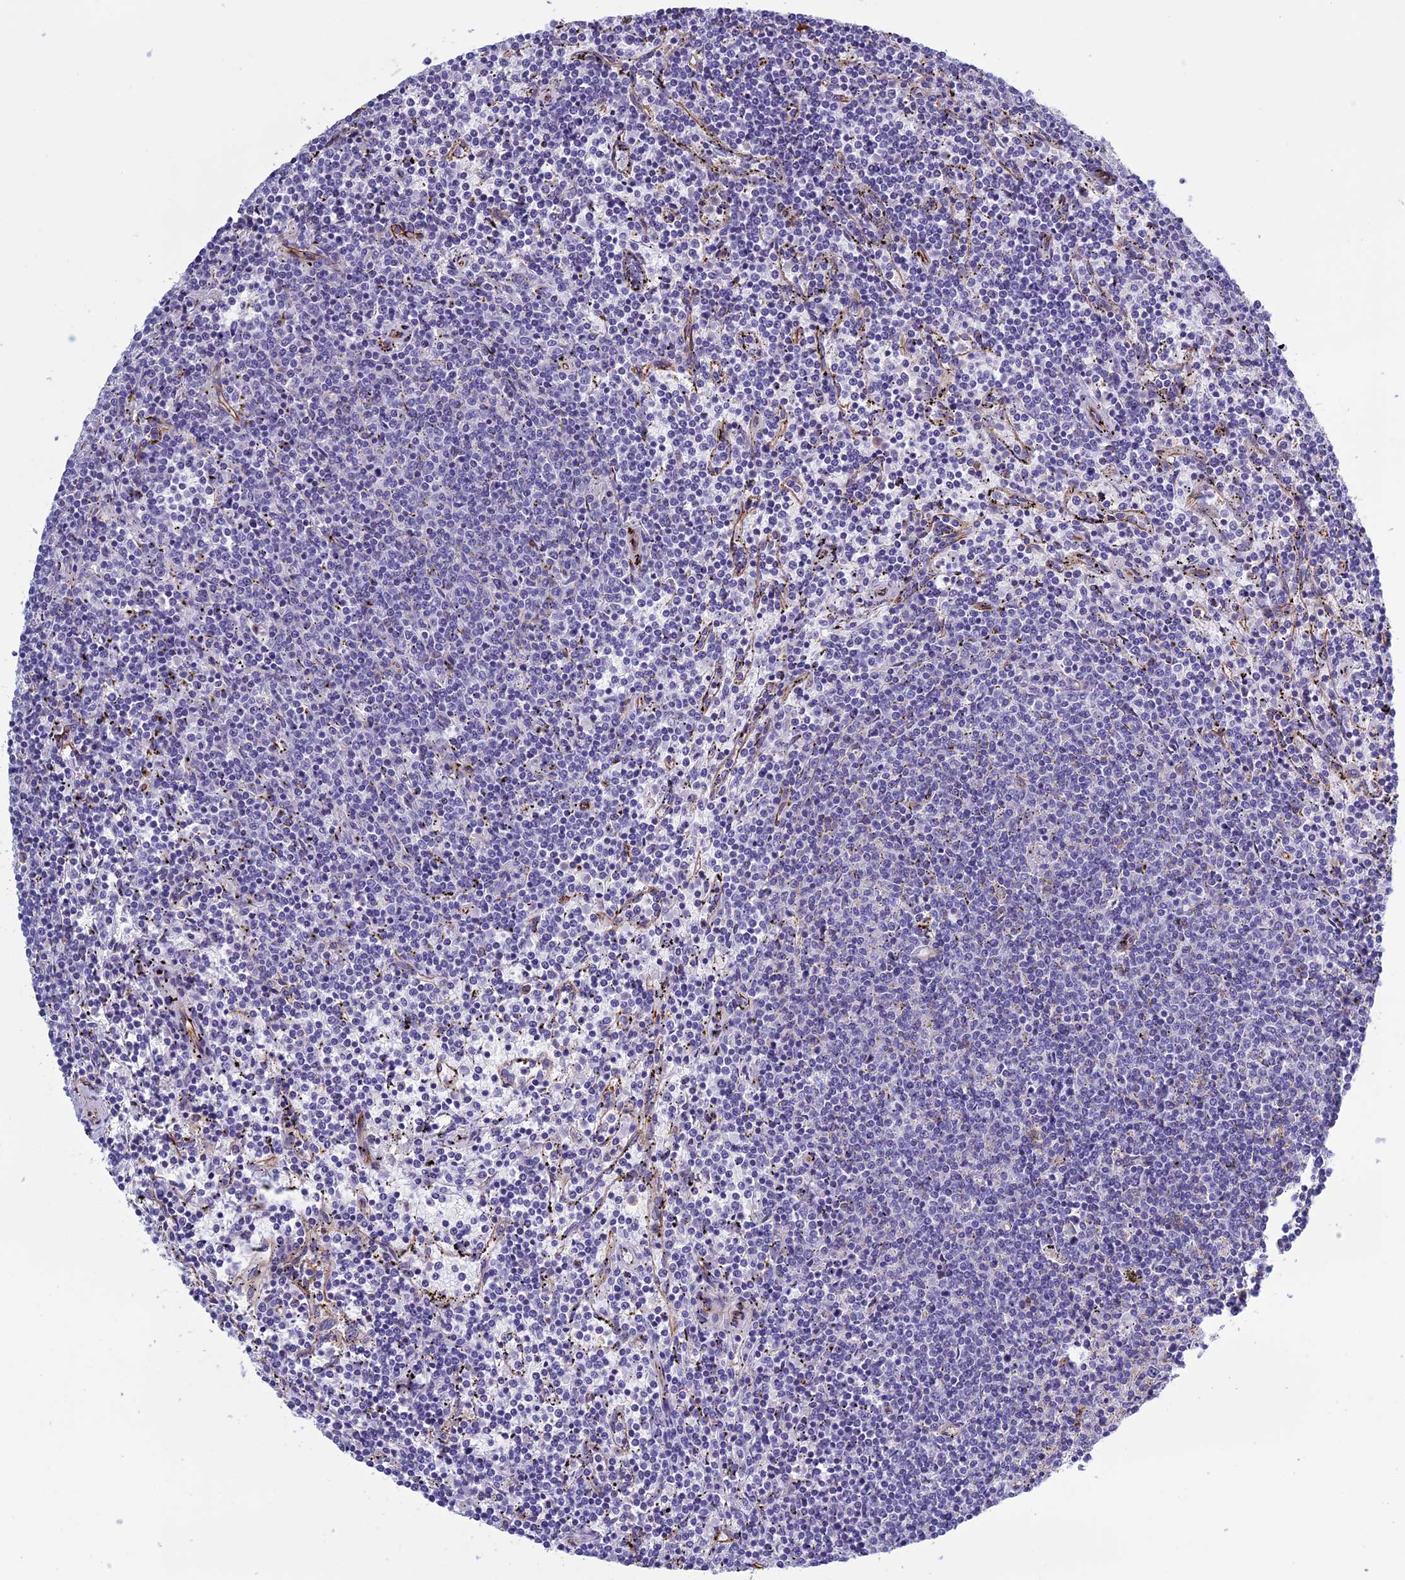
{"staining": {"intensity": "negative", "quantity": "none", "location": "none"}, "tissue": "lymphoma", "cell_type": "Tumor cells", "image_type": "cancer", "snomed": [{"axis": "morphology", "description": "Malignant lymphoma, non-Hodgkin's type, Low grade"}, {"axis": "topography", "description": "Spleen"}], "caption": "Immunohistochemistry image of malignant lymphoma, non-Hodgkin's type (low-grade) stained for a protein (brown), which reveals no positivity in tumor cells. The staining is performed using DAB brown chromogen with nuclei counter-stained in using hematoxylin.", "gene": "ANGPTL2", "patient": {"sex": "female", "age": 50}}